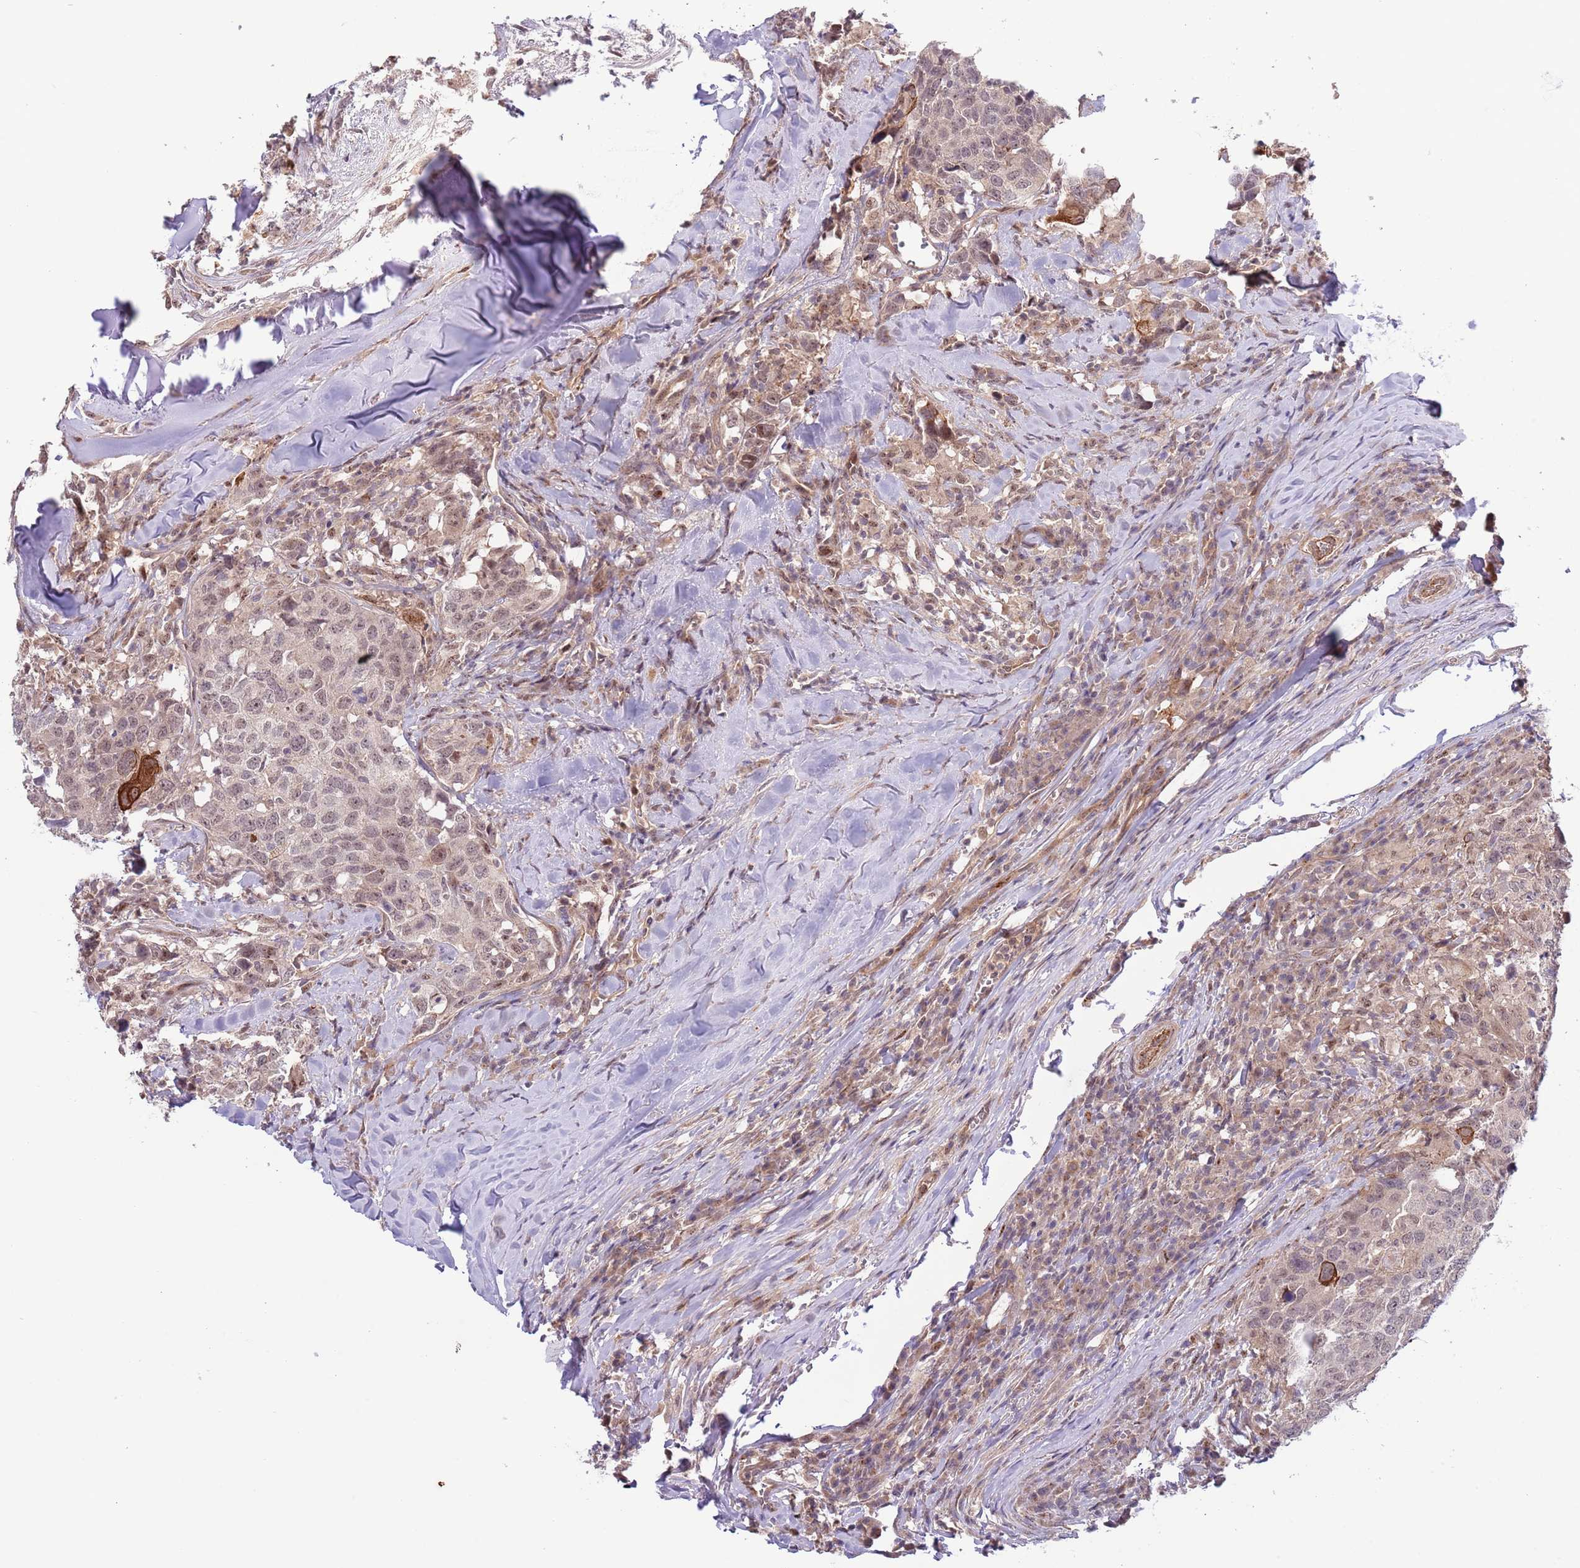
{"staining": {"intensity": "strong", "quantity": "<25%", "location": "cytoplasmic/membranous,nuclear"}, "tissue": "head and neck cancer", "cell_type": "Tumor cells", "image_type": "cancer", "snomed": [{"axis": "morphology", "description": "Normal tissue, NOS"}, {"axis": "morphology", "description": "Squamous cell carcinoma, NOS"}, {"axis": "topography", "description": "Skeletal muscle"}, {"axis": "topography", "description": "Vascular tissue"}, {"axis": "topography", "description": "Peripheral nerve tissue"}, {"axis": "topography", "description": "Head-Neck"}], "caption": "An immunohistochemistry micrograph of neoplastic tissue is shown. Protein staining in brown labels strong cytoplasmic/membranous and nuclear positivity in head and neck cancer (squamous cell carcinoma) within tumor cells.", "gene": "PRR16", "patient": {"sex": "male", "age": 66}}